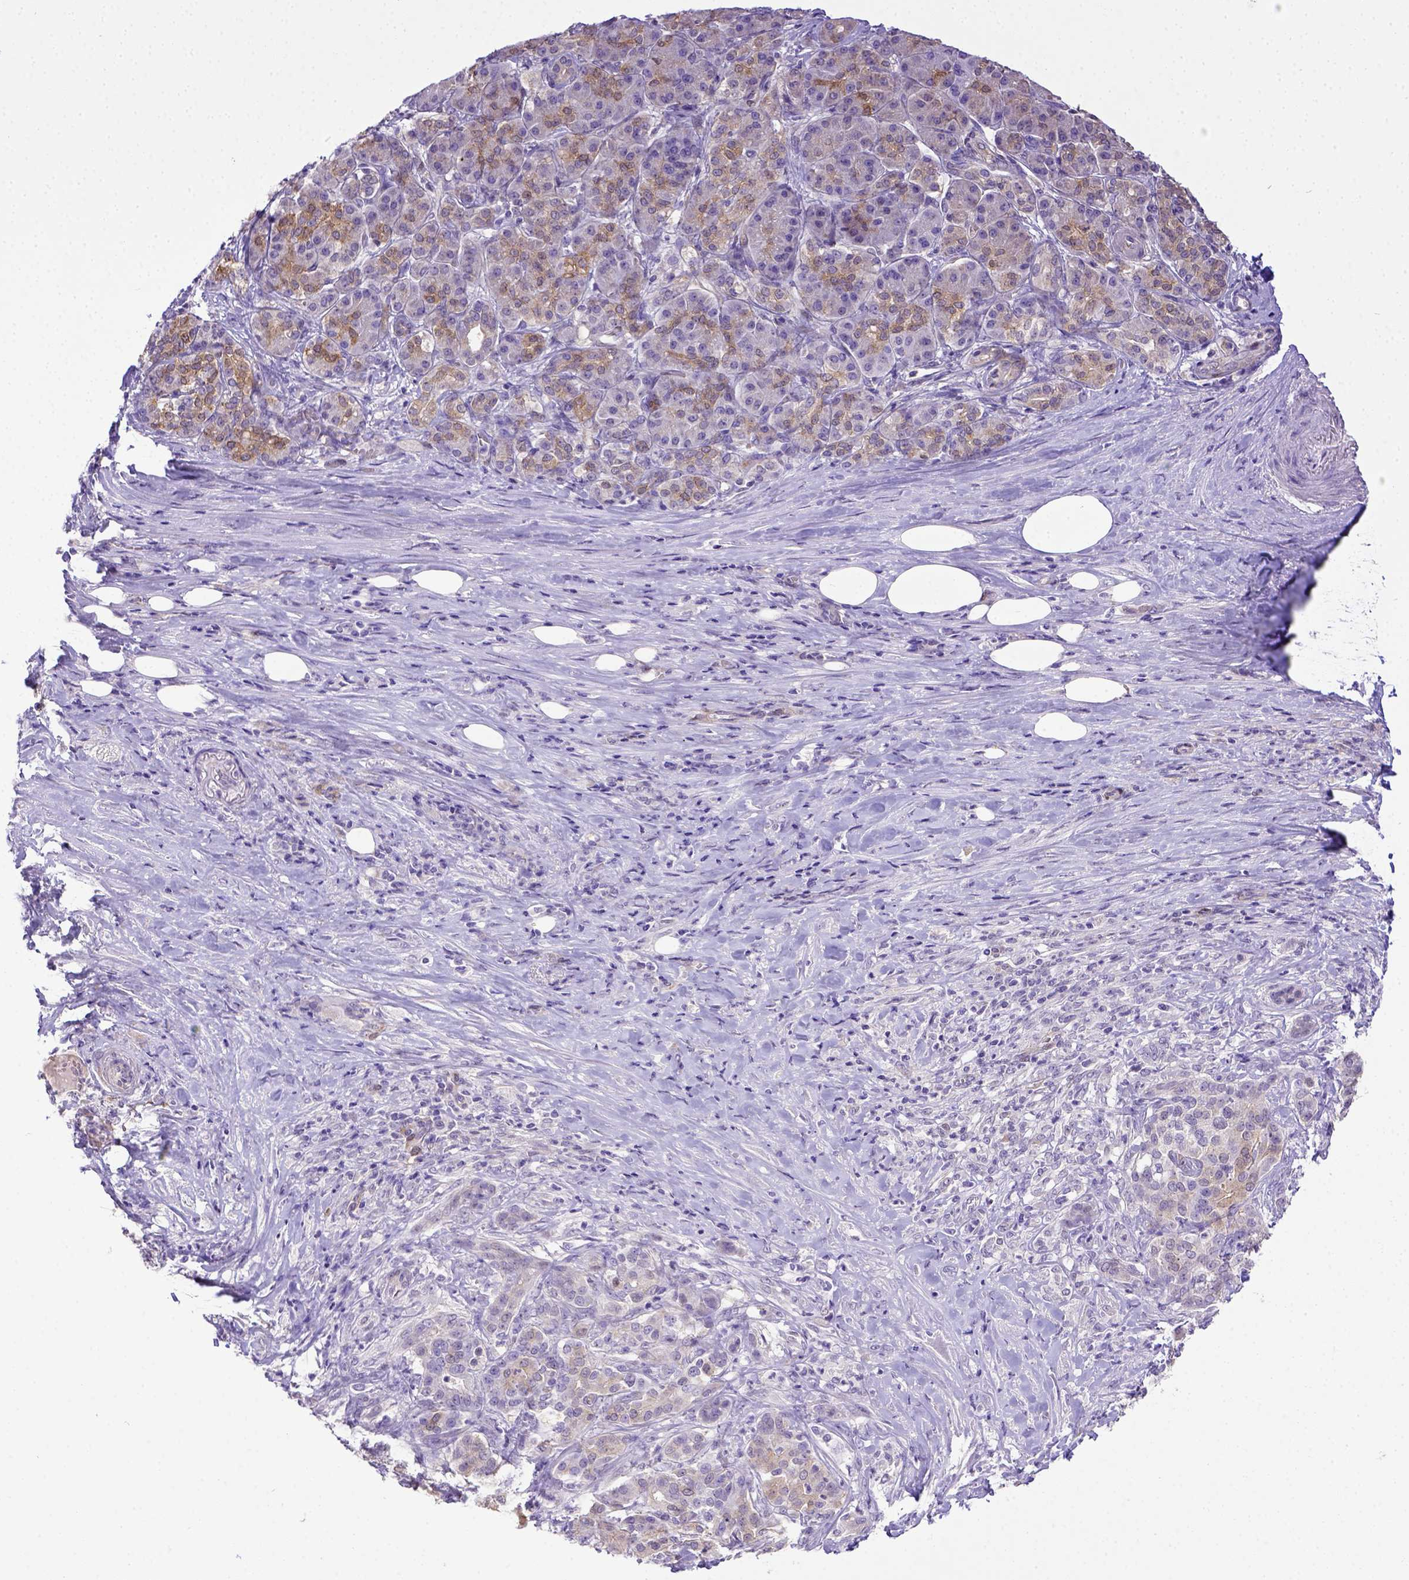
{"staining": {"intensity": "negative", "quantity": "none", "location": "none"}, "tissue": "pancreatic cancer", "cell_type": "Tumor cells", "image_type": "cancer", "snomed": [{"axis": "morphology", "description": "Normal tissue, NOS"}, {"axis": "morphology", "description": "Inflammation, NOS"}, {"axis": "morphology", "description": "Adenocarcinoma, NOS"}, {"axis": "topography", "description": "Pancreas"}], "caption": "There is no significant positivity in tumor cells of pancreatic adenocarcinoma. (DAB (3,3'-diaminobenzidine) IHC visualized using brightfield microscopy, high magnification).", "gene": "BTN1A1", "patient": {"sex": "male", "age": 57}}